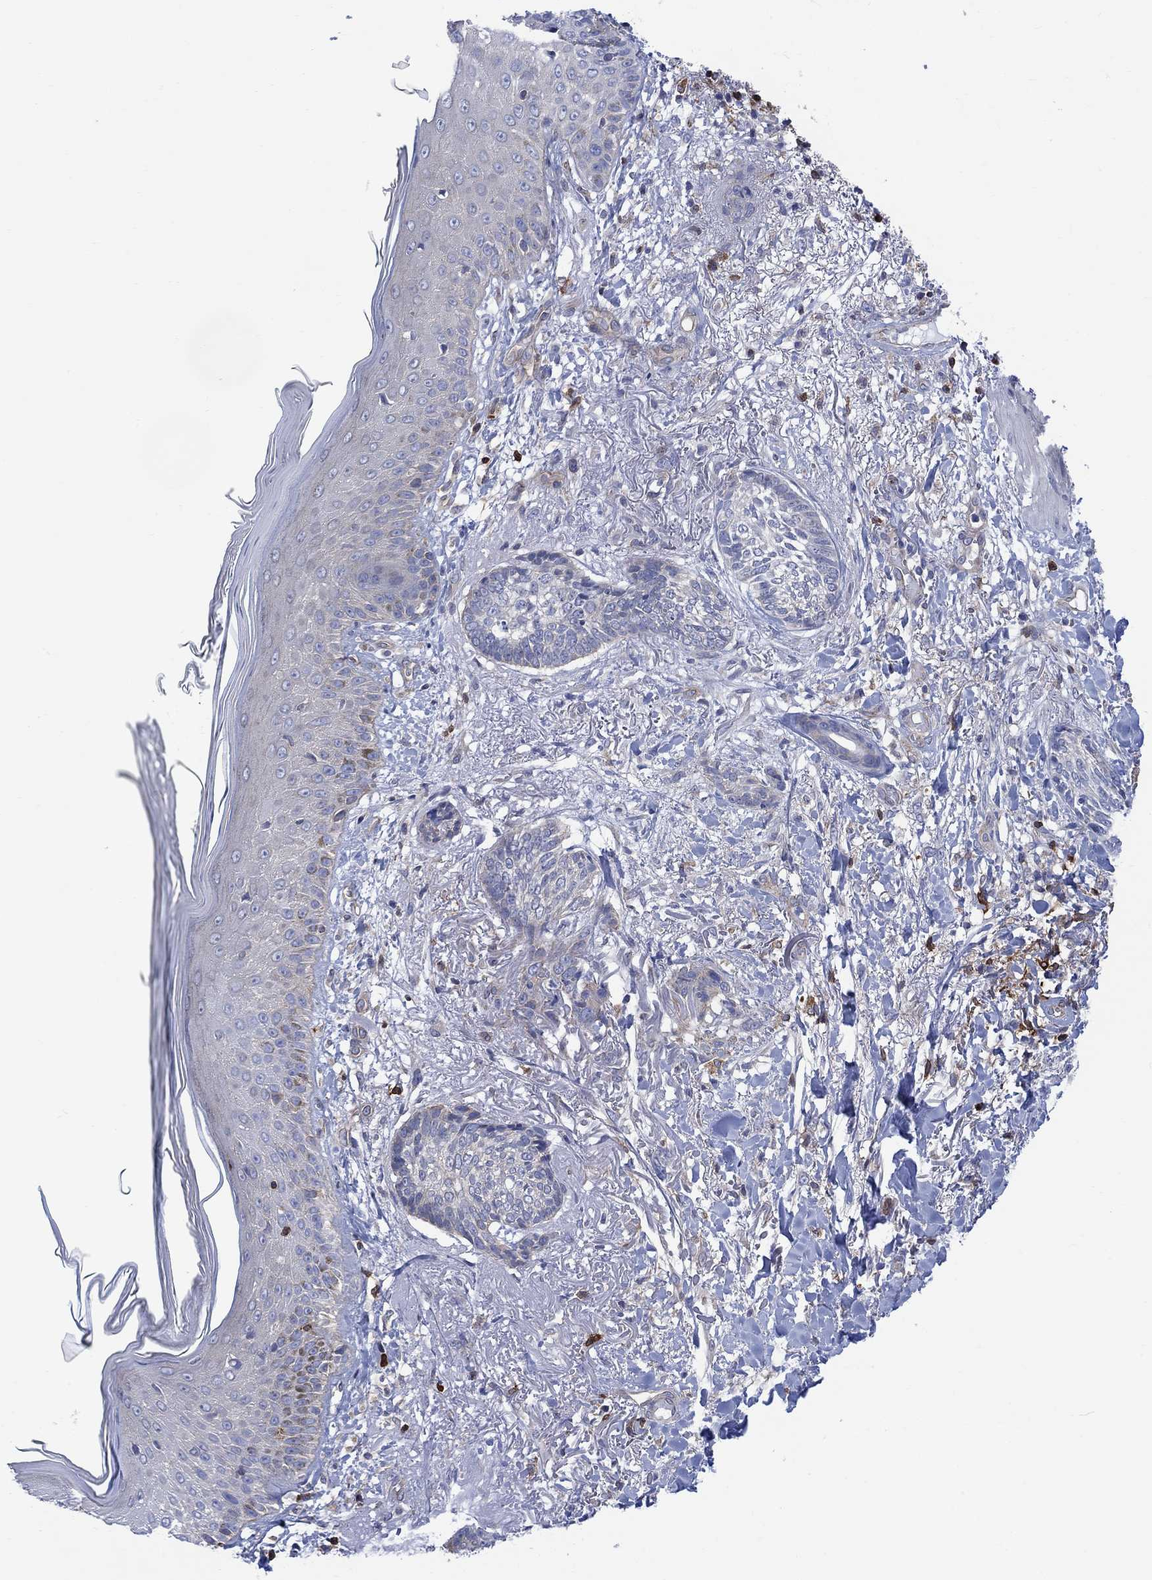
{"staining": {"intensity": "negative", "quantity": "none", "location": "none"}, "tissue": "skin cancer", "cell_type": "Tumor cells", "image_type": "cancer", "snomed": [{"axis": "morphology", "description": "Normal tissue, NOS"}, {"axis": "morphology", "description": "Basal cell carcinoma"}, {"axis": "topography", "description": "Skin"}], "caption": "Immunohistochemical staining of skin basal cell carcinoma demonstrates no significant positivity in tumor cells.", "gene": "GBP5", "patient": {"sex": "male", "age": 84}}